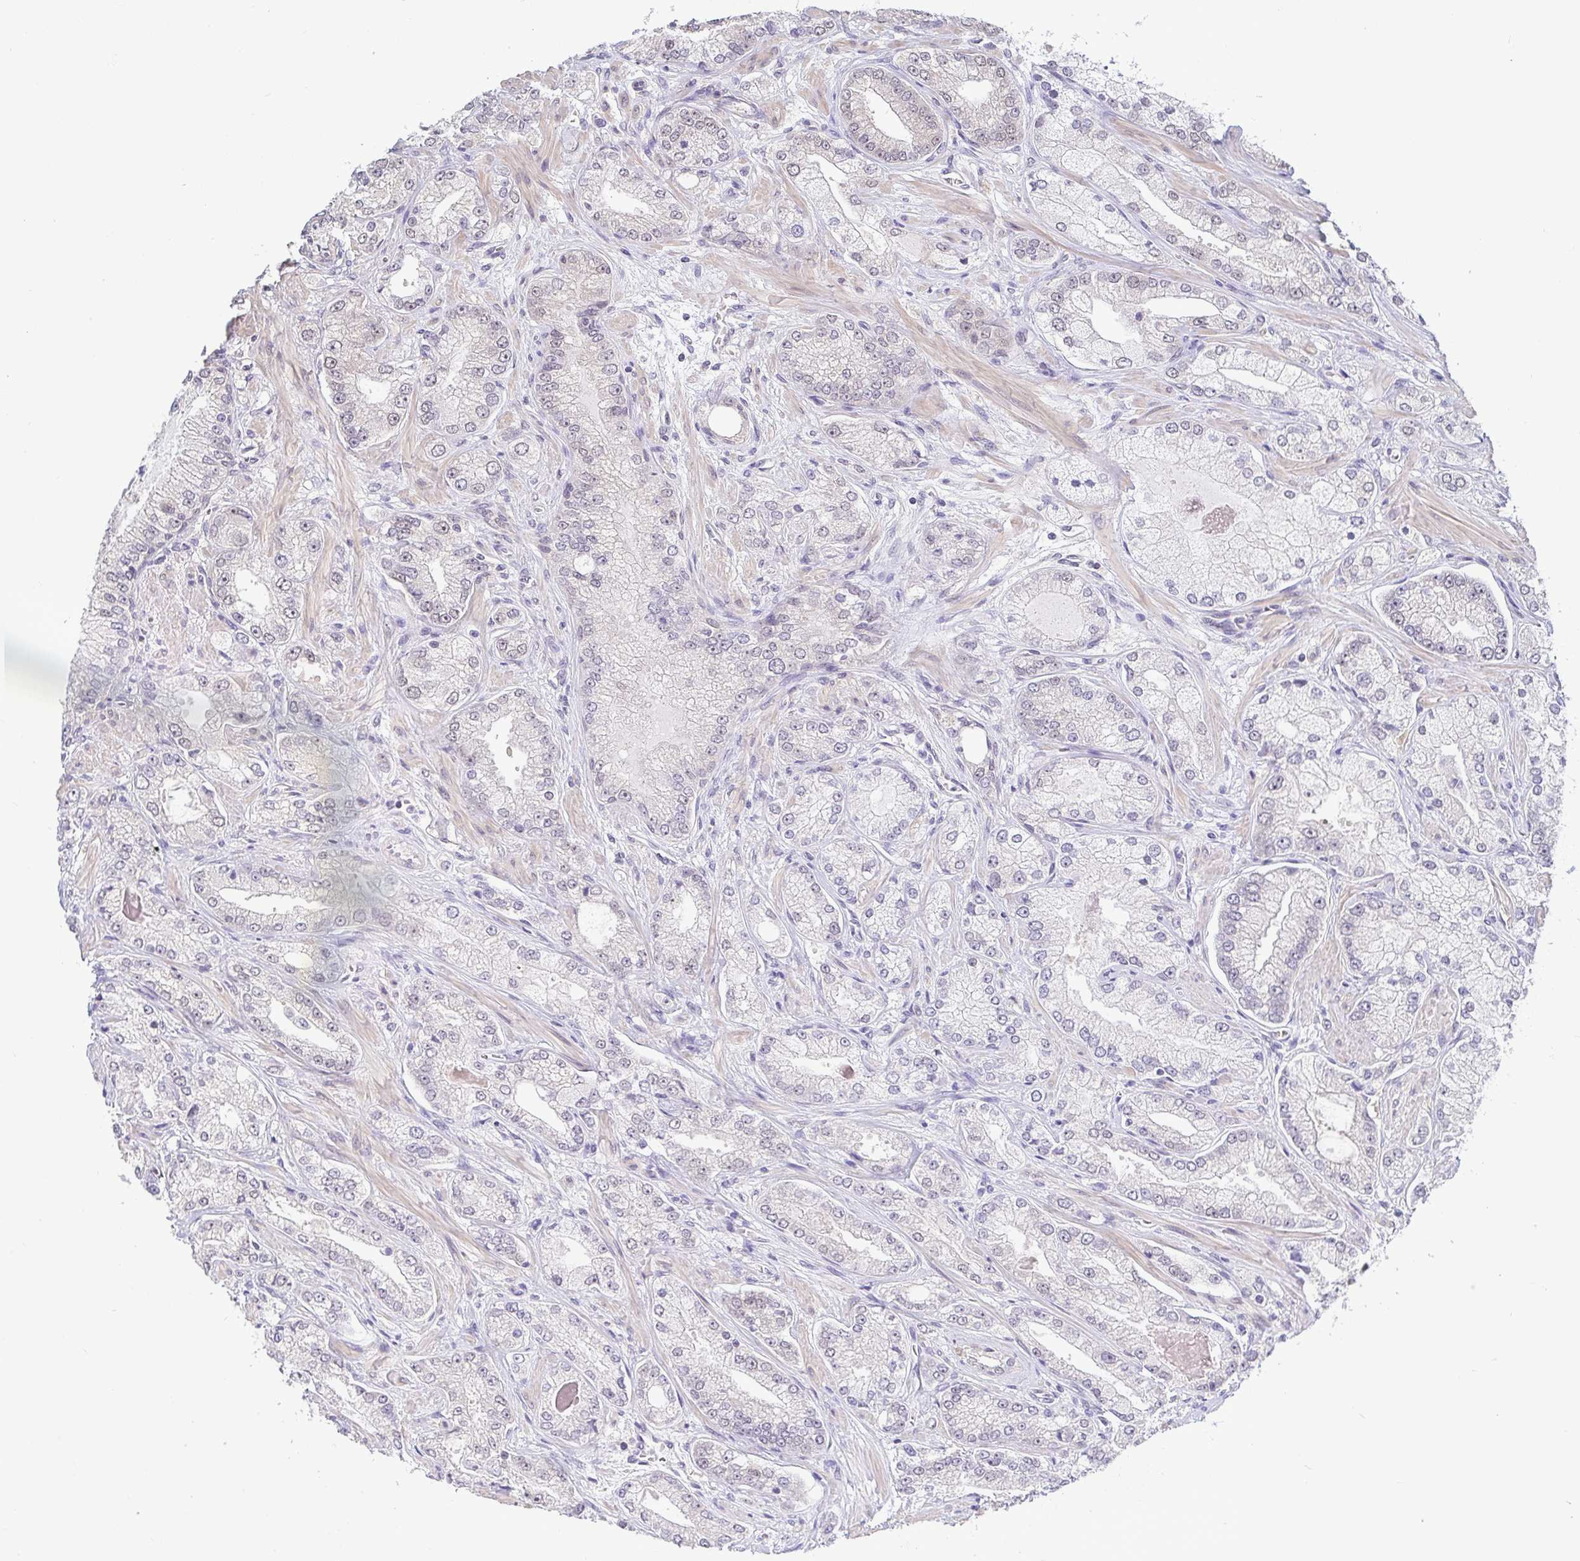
{"staining": {"intensity": "weak", "quantity": "<25%", "location": "nuclear"}, "tissue": "prostate cancer", "cell_type": "Tumor cells", "image_type": "cancer", "snomed": [{"axis": "morphology", "description": "Normal tissue, NOS"}, {"axis": "morphology", "description": "Adenocarcinoma, High grade"}, {"axis": "topography", "description": "Prostate"}, {"axis": "topography", "description": "Peripheral nerve tissue"}], "caption": "Immunohistochemical staining of prostate cancer exhibits no significant expression in tumor cells. (Brightfield microscopy of DAB (3,3'-diaminobenzidine) immunohistochemistry (IHC) at high magnification).", "gene": "HYPK", "patient": {"sex": "male", "age": 68}}